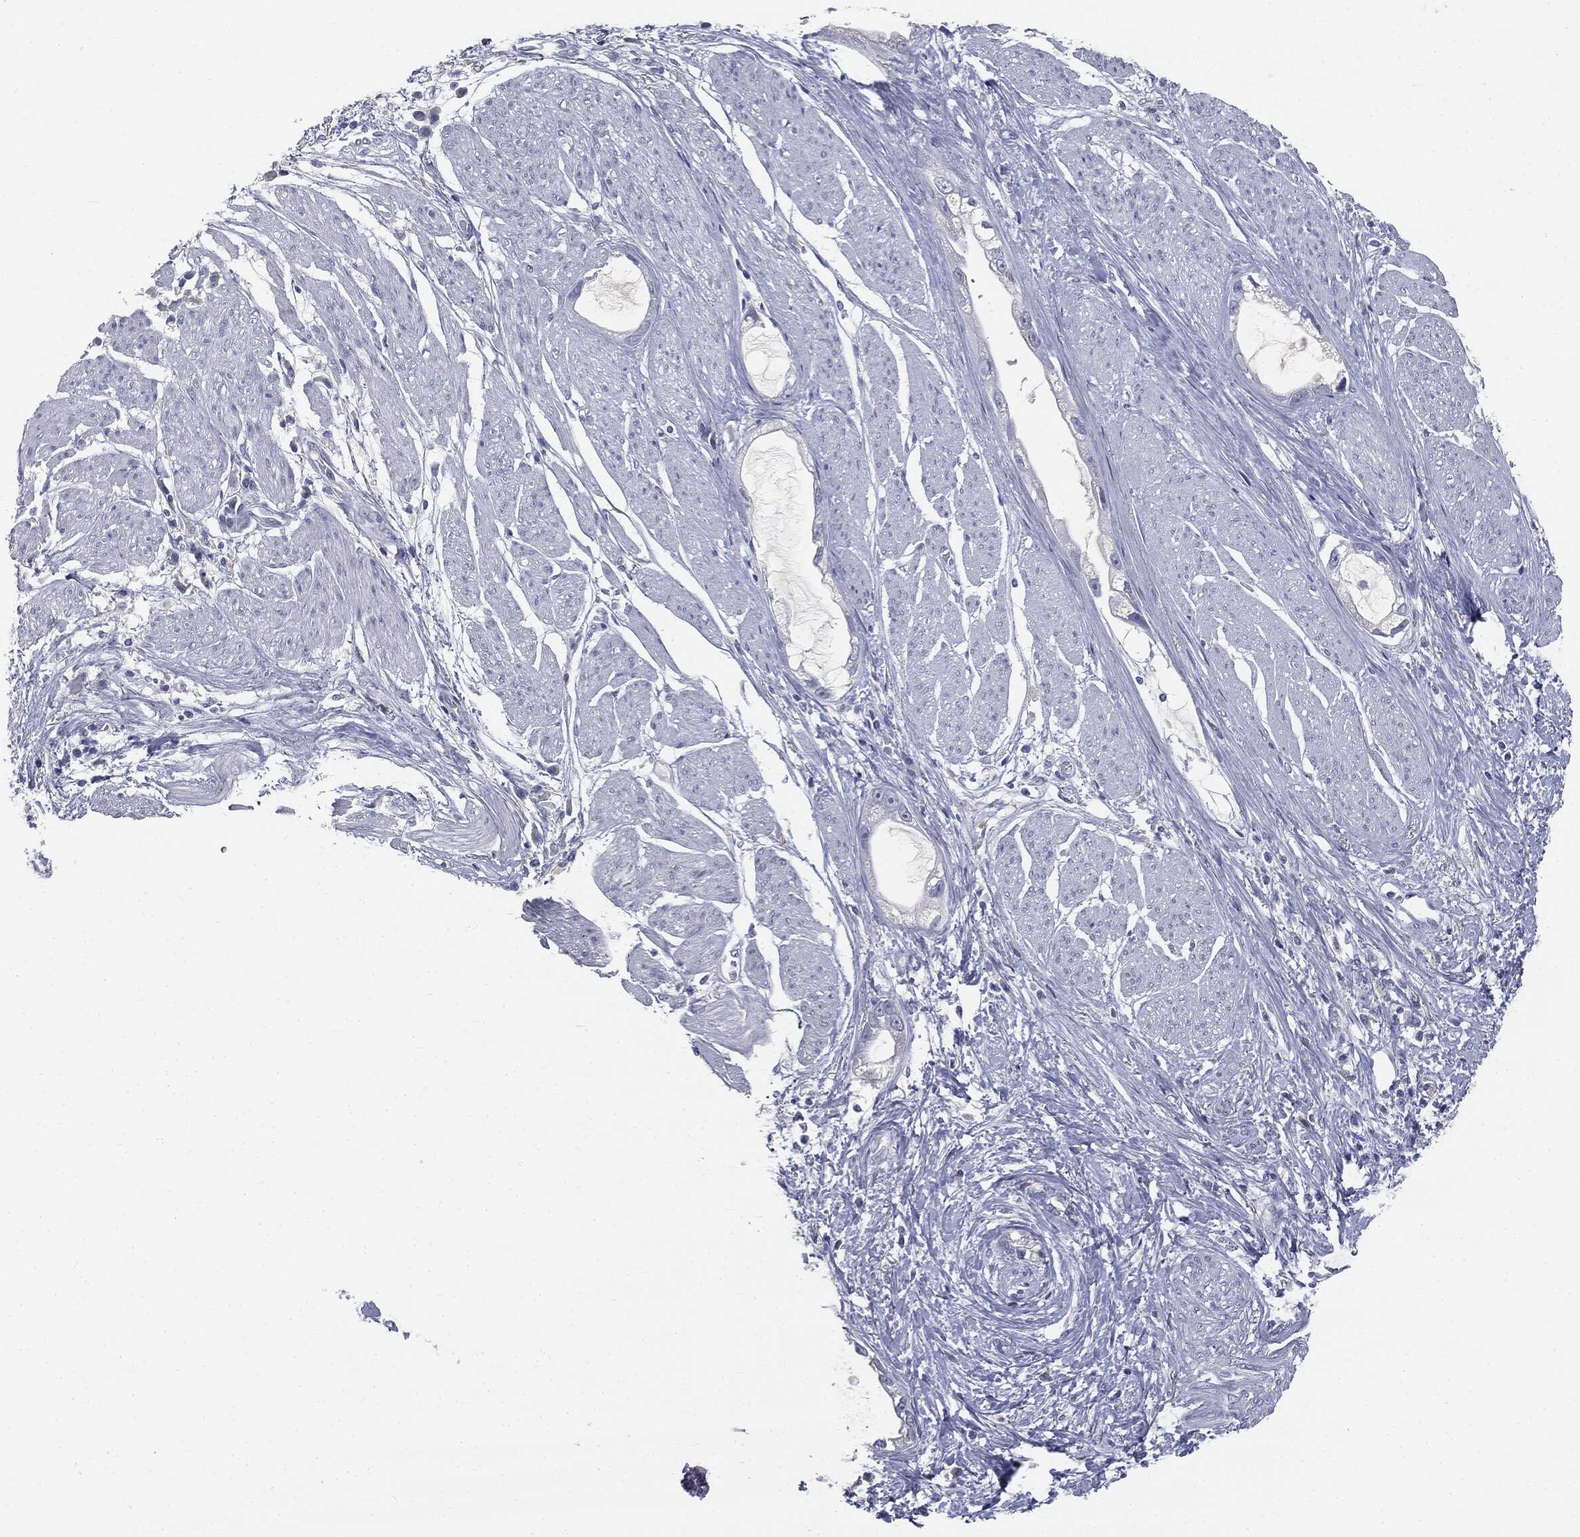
{"staining": {"intensity": "negative", "quantity": "none", "location": "none"}, "tissue": "stomach cancer", "cell_type": "Tumor cells", "image_type": "cancer", "snomed": [{"axis": "morphology", "description": "Adenocarcinoma, NOS"}, {"axis": "topography", "description": "Stomach"}], "caption": "High power microscopy image of an immunohistochemistry image of adenocarcinoma (stomach), revealing no significant positivity in tumor cells. (DAB (3,3'-diaminobenzidine) immunohistochemistry (IHC), high magnification).", "gene": "AFP", "patient": {"sex": "male", "age": 55}}